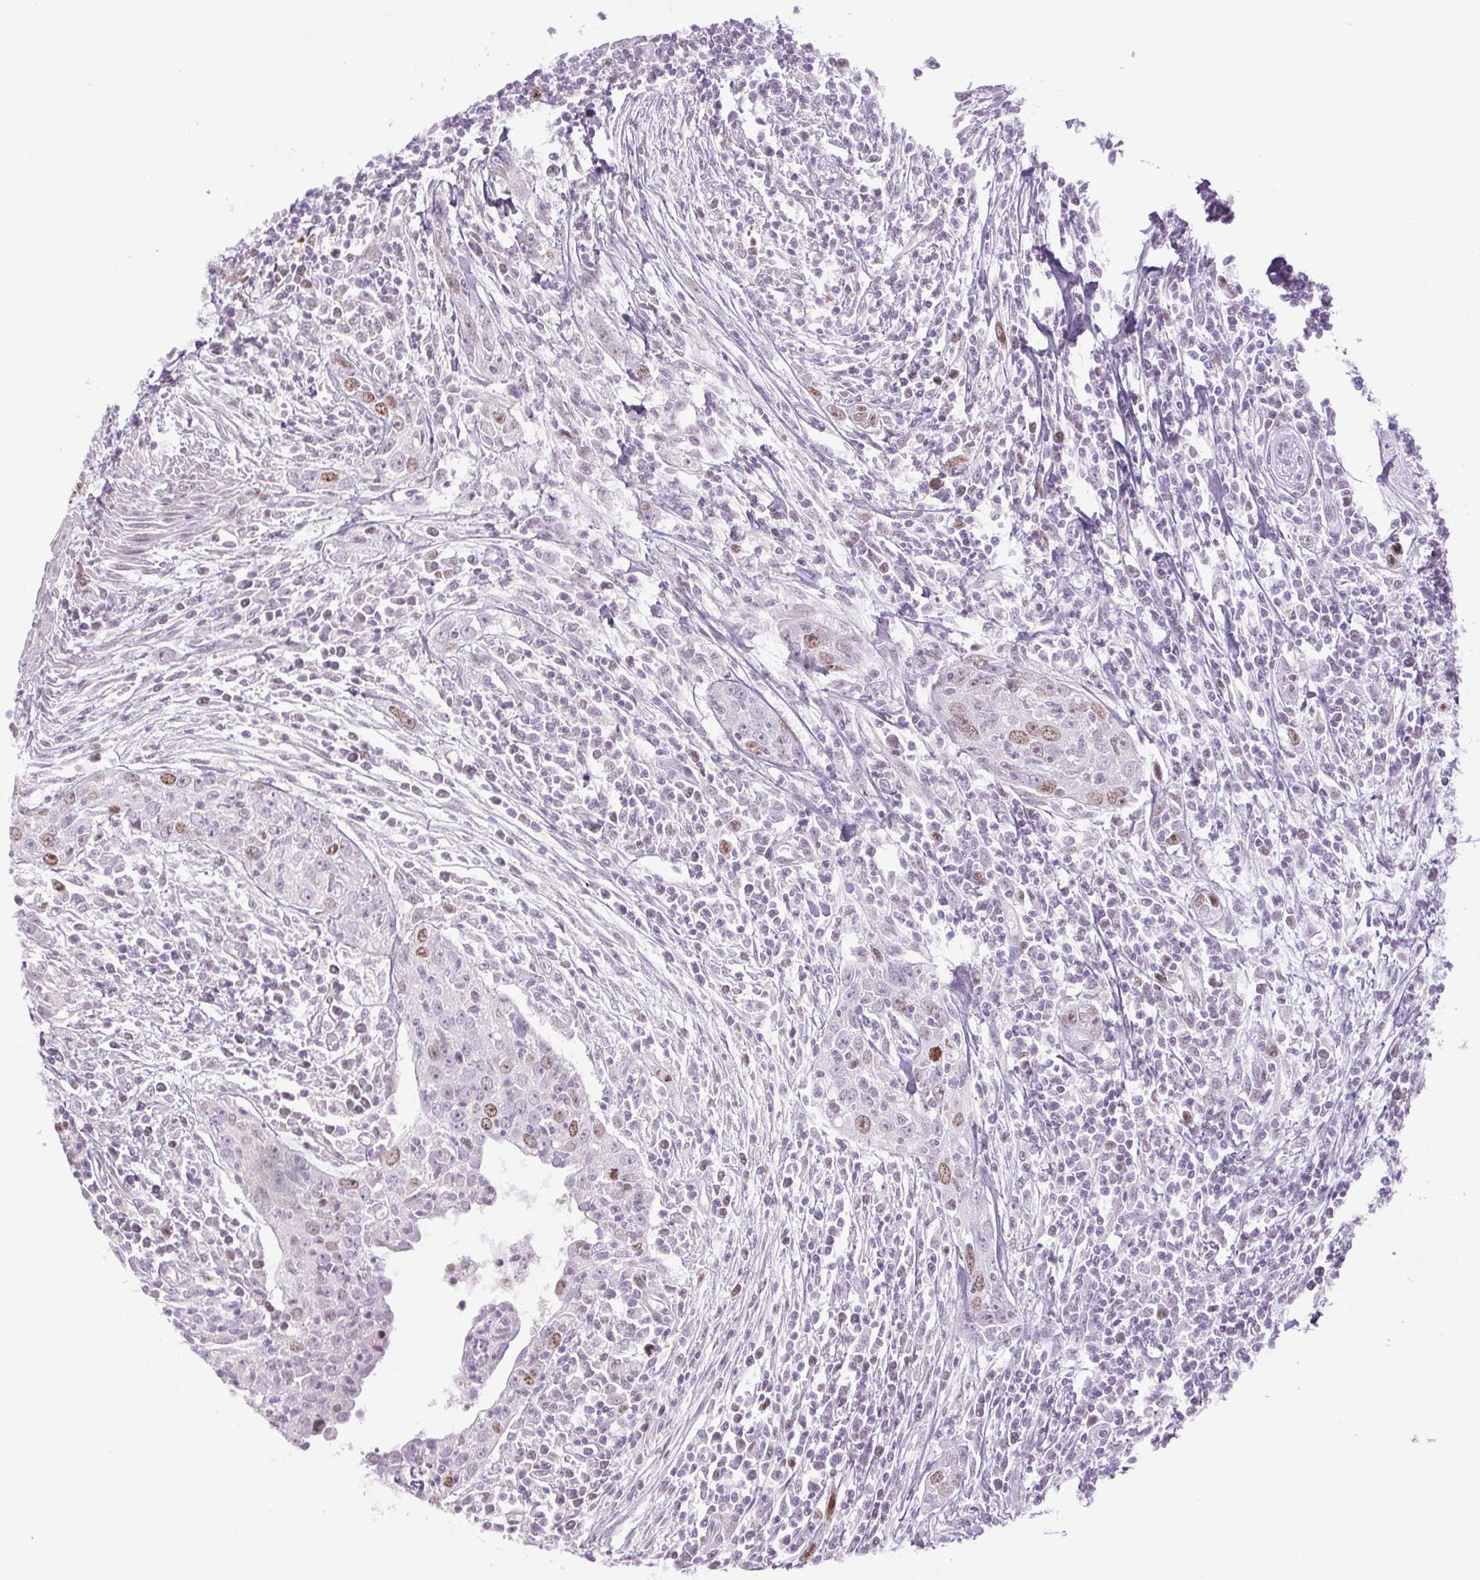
{"staining": {"intensity": "moderate", "quantity": "<25%", "location": "nuclear"}, "tissue": "urothelial cancer", "cell_type": "Tumor cells", "image_type": "cancer", "snomed": [{"axis": "morphology", "description": "Urothelial carcinoma, High grade"}, {"axis": "topography", "description": "Urinary bladder"}], "caption": "A low amount of moderate nuclear positivity is identified in approximately <25% of tumor cells in urothelial cancer tissue. The staining was performed using DAB to visualize the protein expression in brown, while the nuclei were stained in blue with hematoxylin (Magnification: 20x).", "gene": "SMIM6", "patient": {"sex": "male", "age": 83}}